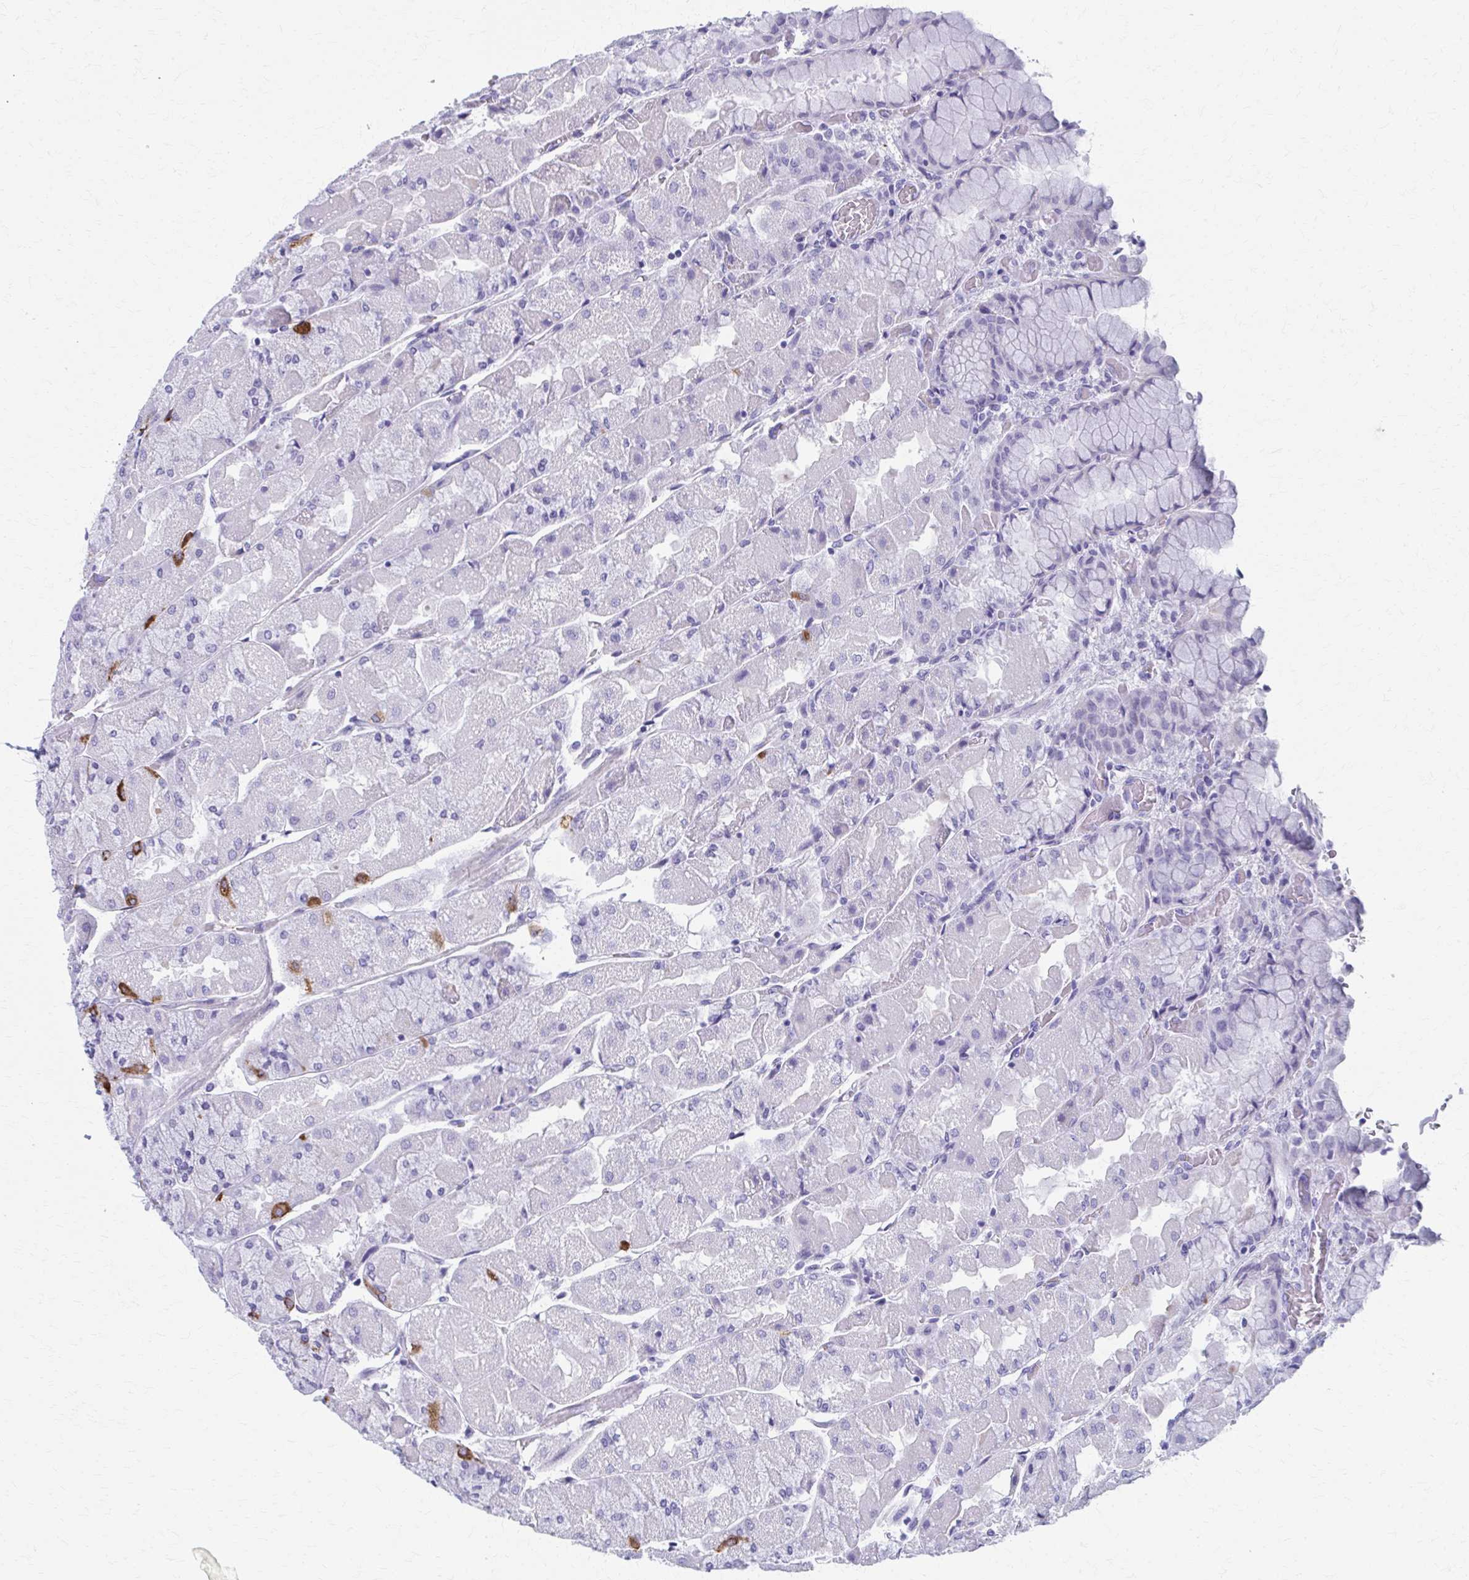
{"staining": {"intensity": "strong", "quantity": "<25%", "location": "cytoplasmic/membranous"}, "tissue": "stomach", "cell_type": "Glandular cells", "image_type": "normal", "snomed": [{"axis": "morphology", "description": "Normal tissue, NOS"}, {"axis": "topography", "description": "Stomach"}], "caption": "Stomach stained with DAB (3,3'-diaminobenzidine) immunohistochemistry (IHC) shows medium levels of strong cytoplasmic/membranous expression in about <25% of glandular cells.", "gene": "MPLKIP", "patient": {"sex": "female", "age": 61}}